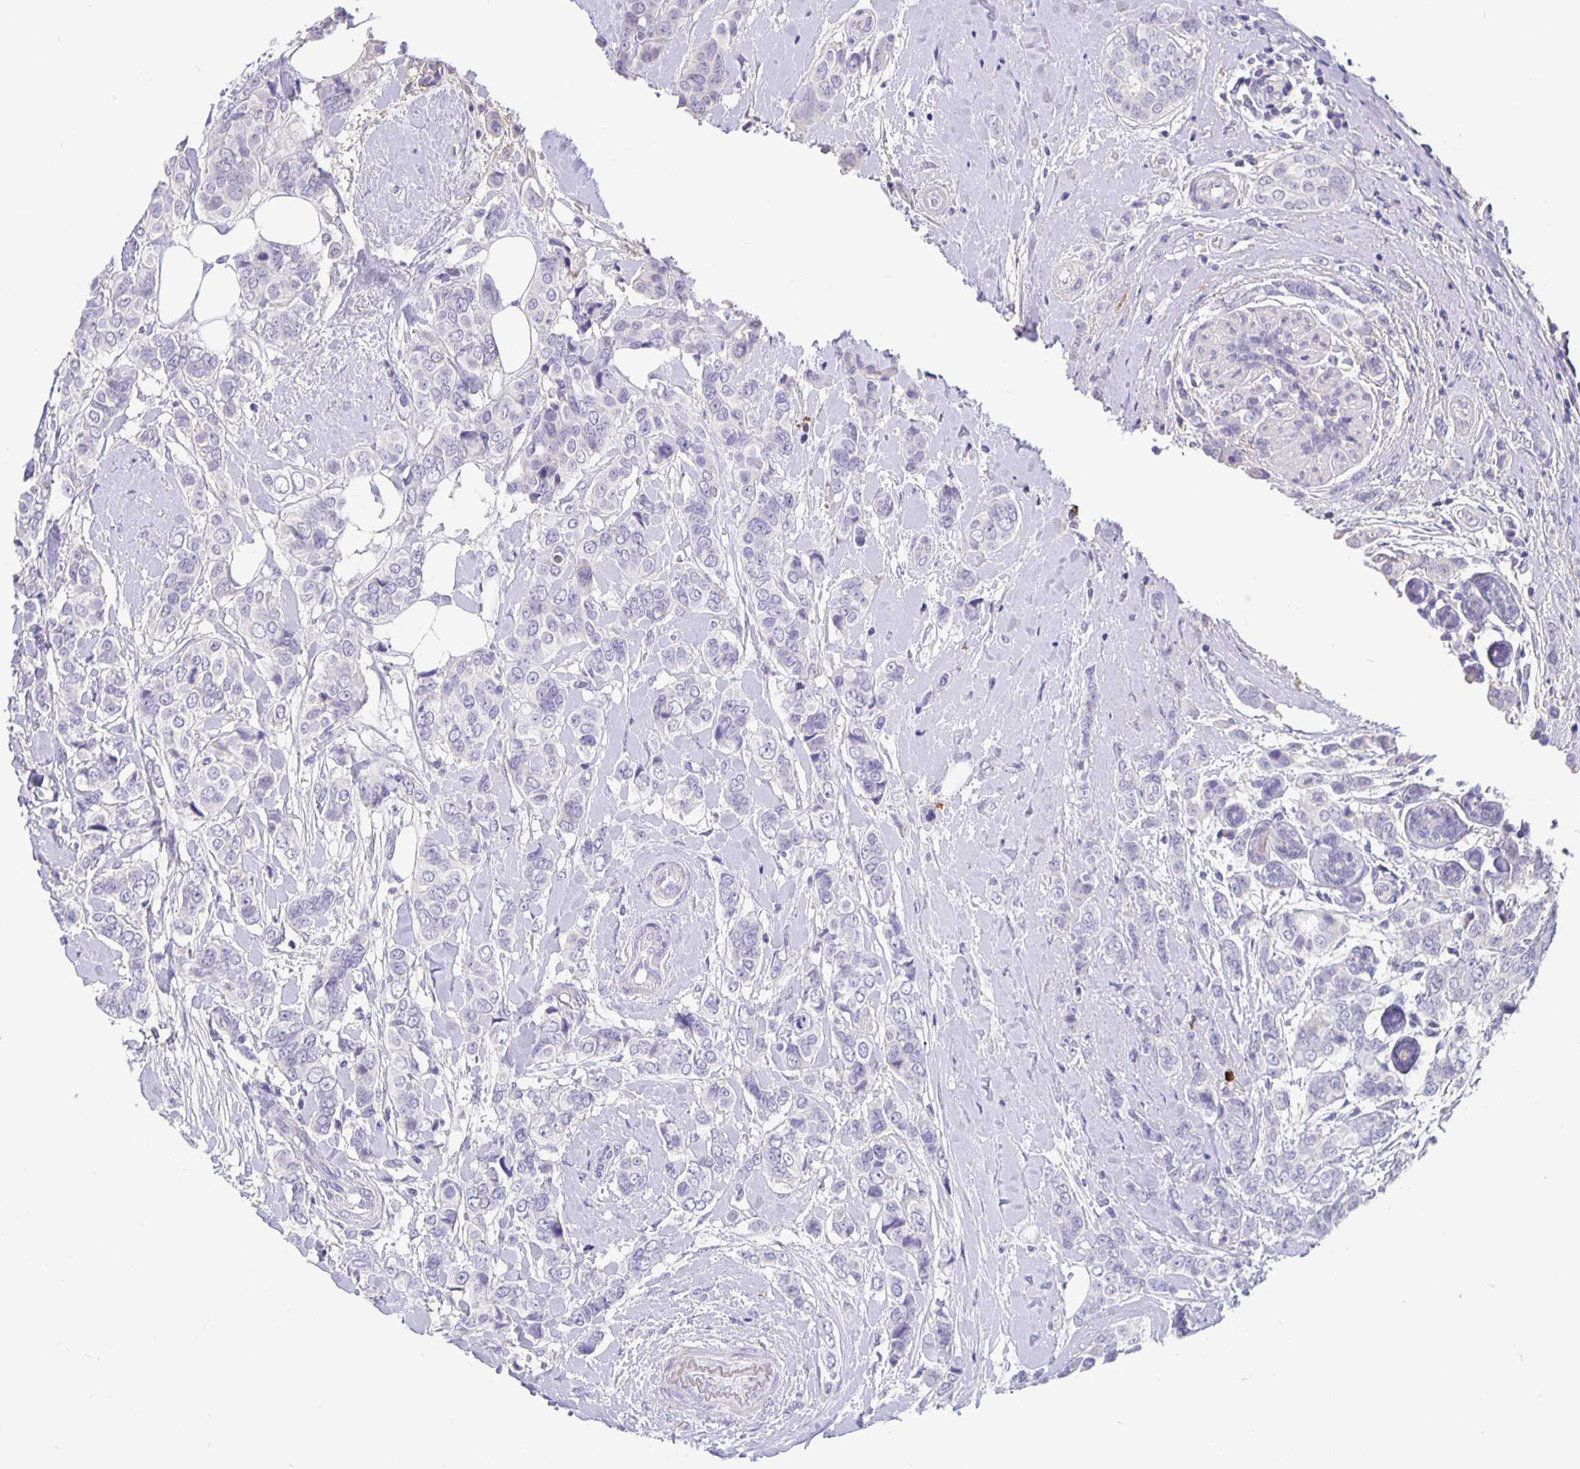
{"staining": {"intensity": "negative", "quantity": "none", "location": "none"}, "tissue": "breast cancer", "cell_type": "Tumor cells", "image_type": "cancer", "snomed": [{"axis": "morphology", "description": "Lobular carcinoma"}, {"axis": "topography", "description": "Breast"}], "caption": "IHC photomicrograph of neoplastic tissue: breast cancer (lobular carcinoma) stained with DAB exhibits no significant protein expression in tumor cells.", "gene": "GDF15", "patient": {"sex": "female", "age": 51}}